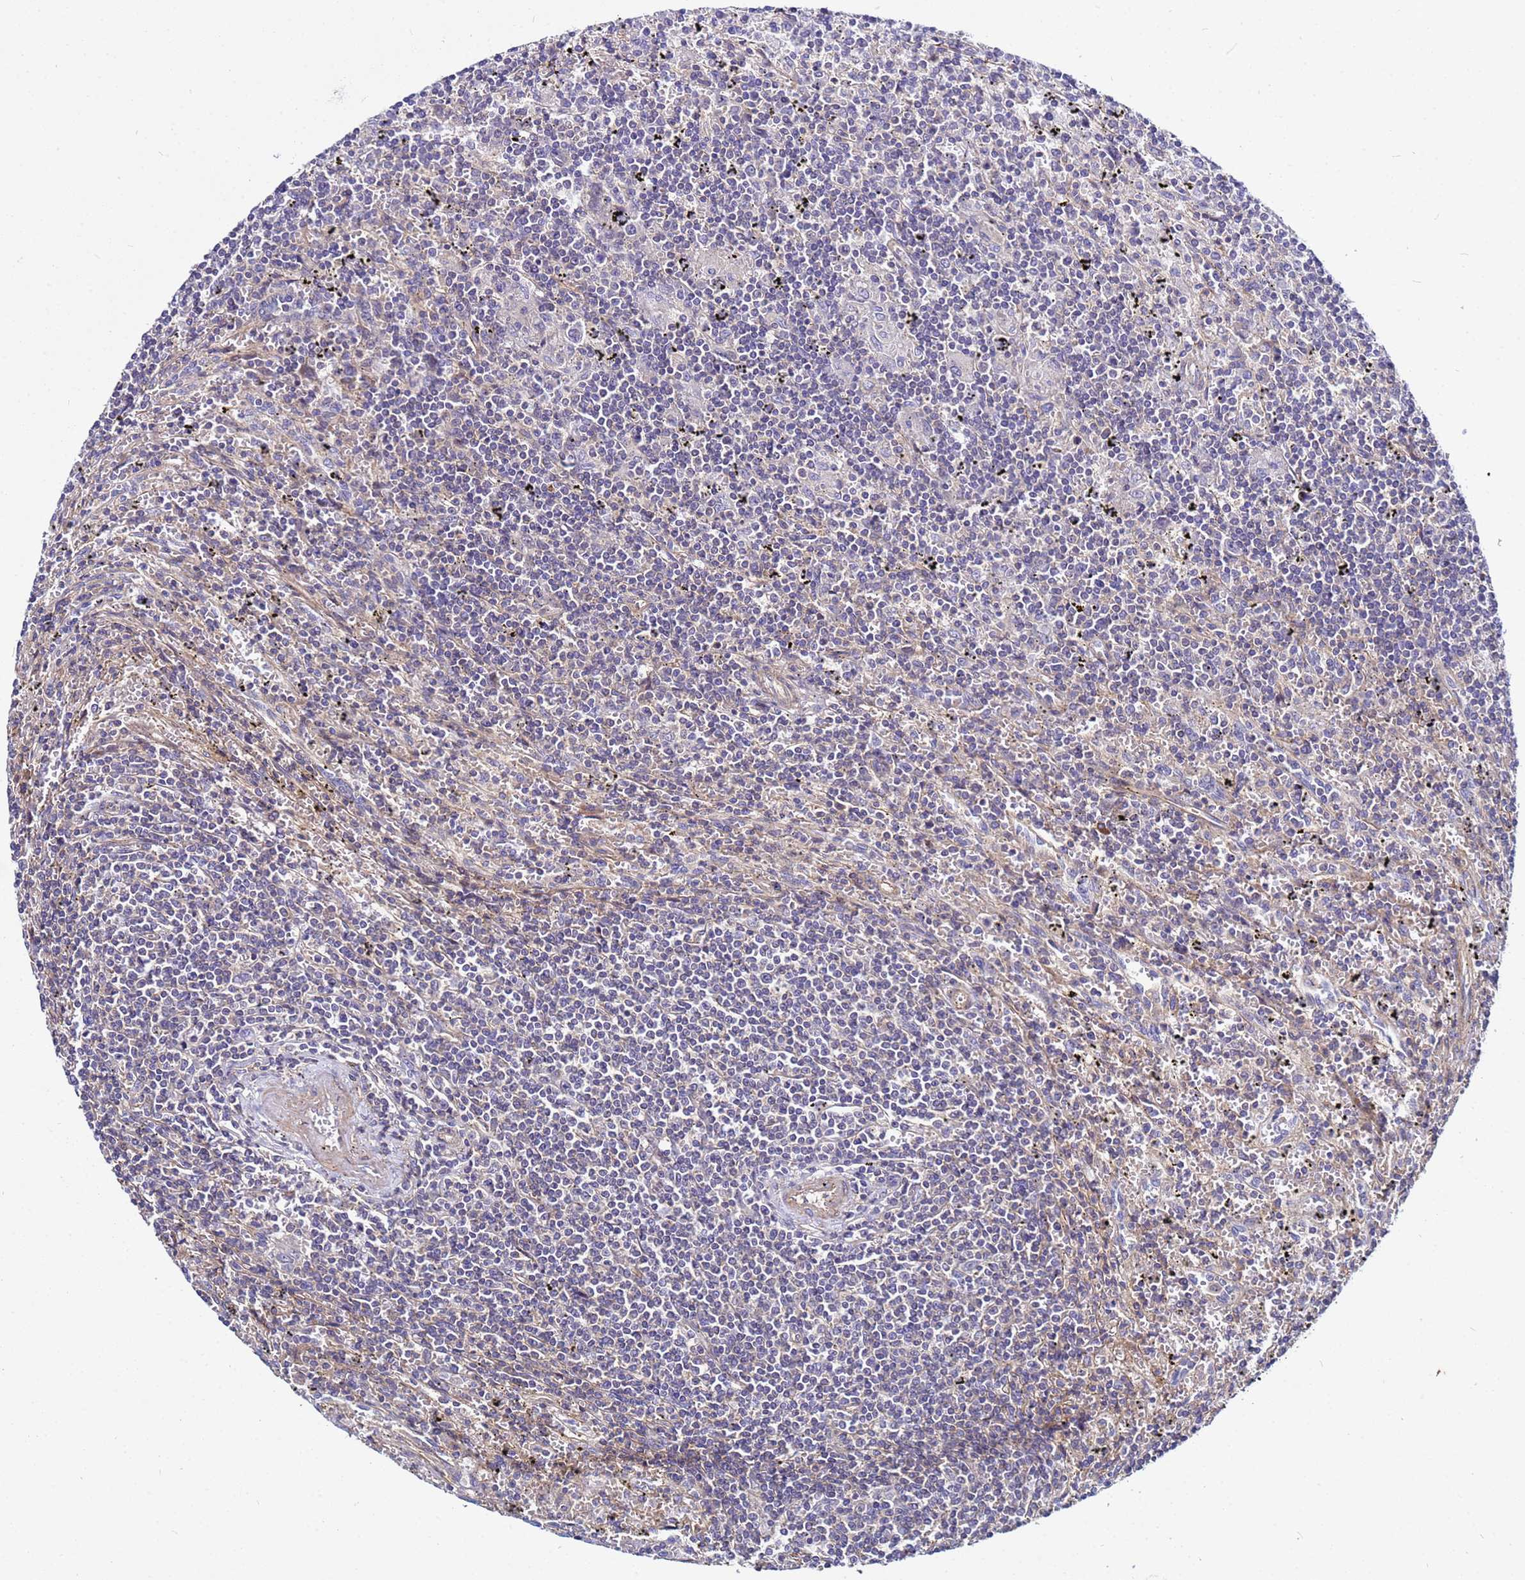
{"staining": {"intensity": "negative", "quantity": "none", "location": "none"}, "tissue": "lymphoma", "cell_type": "Tumor cells", "image_type": "cancer", "snomed": [{"axis": "morphology", "description": "Malignant lymphoma, non-Hodgkin's type, Low grade"}, {"axis": "topography", "description": "Spleen"}], "caption": "Immunohistochemistry micrograph of human low-grade malignant lymphoma, non-Hodgkin's type stained for a protein (brown), which exhibits no staining in tumor cells.", "gene": "STK38", "patient": {"sex": "male", "age": 76}}